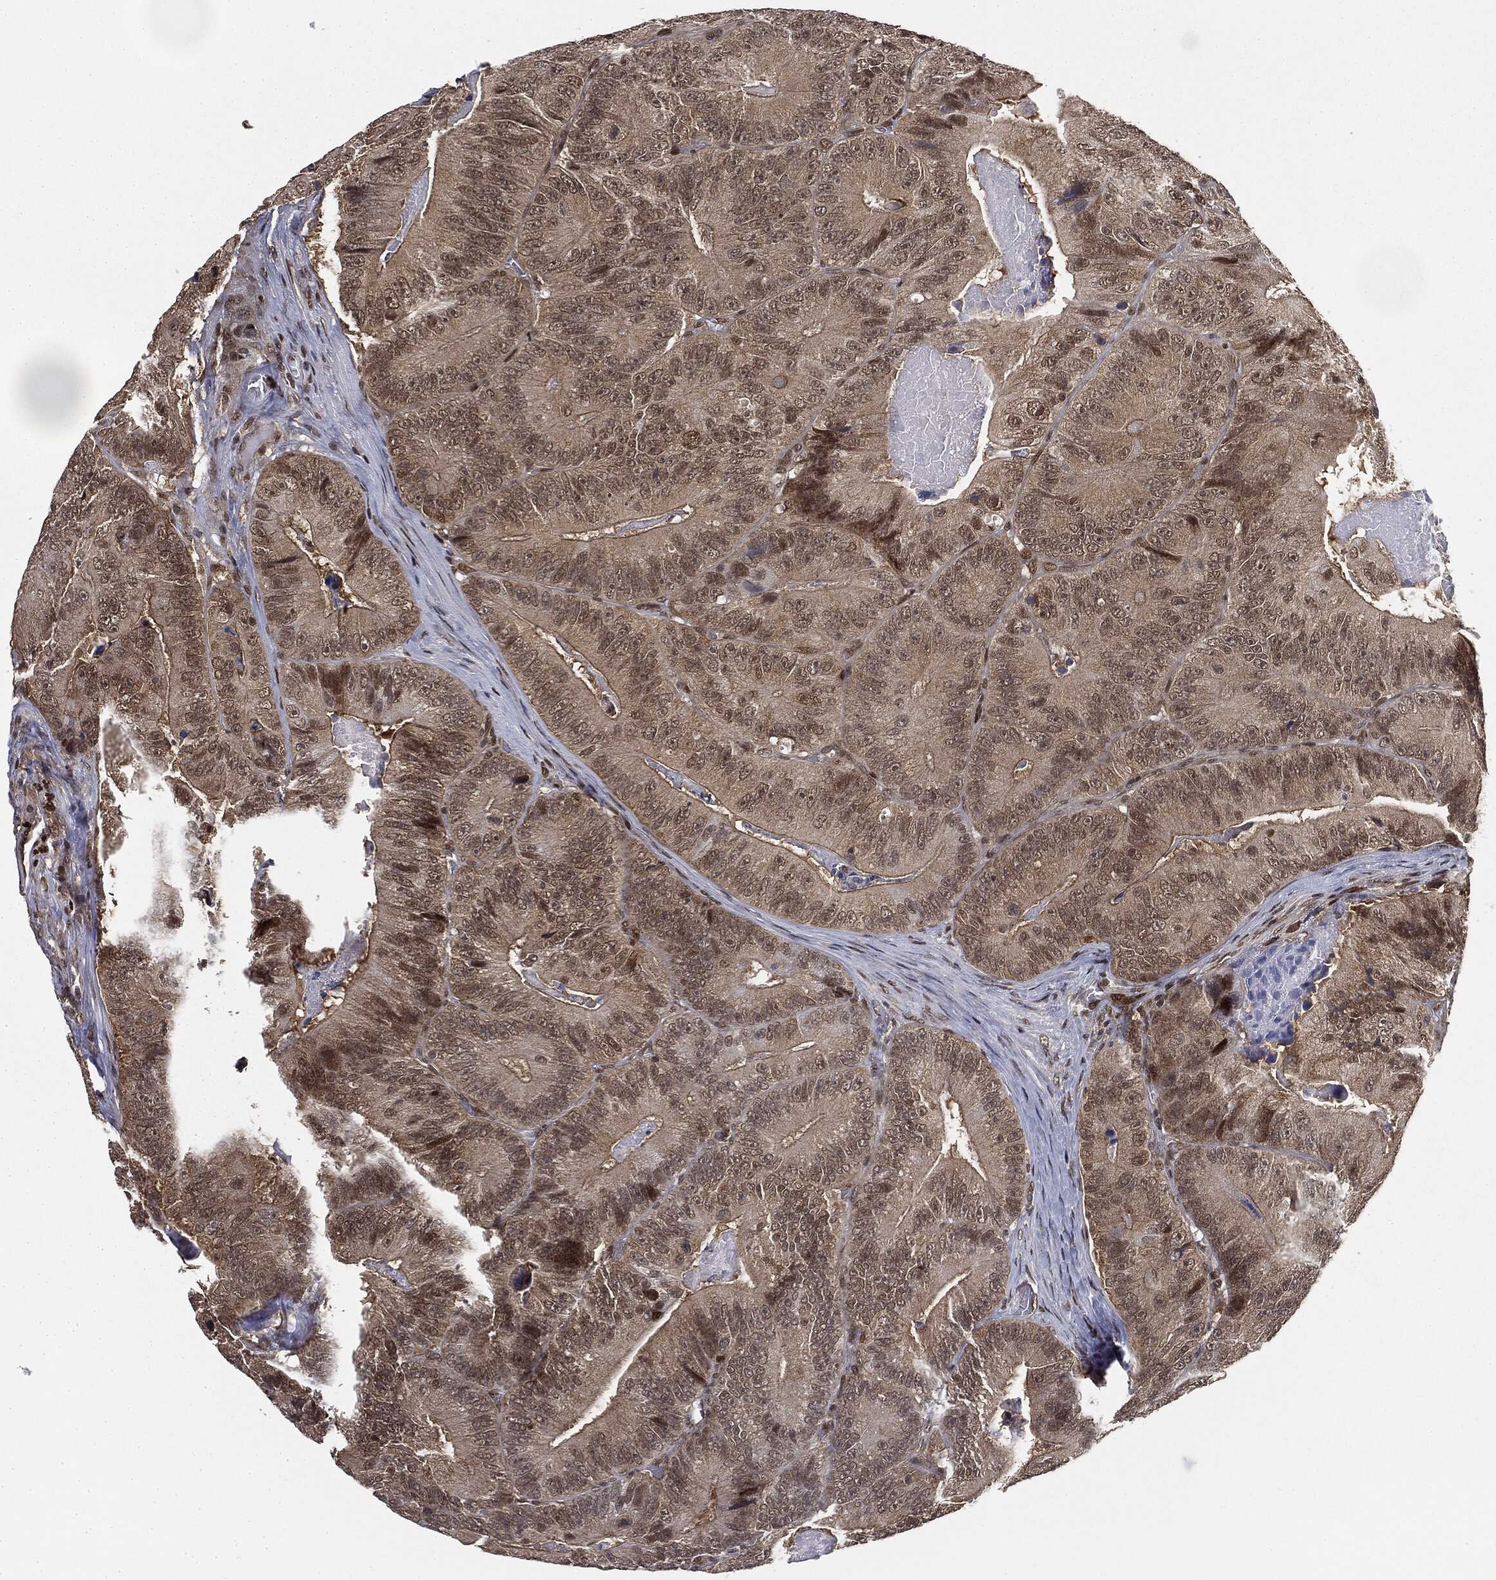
{"staining": {"intensity": "moderate", "quantity": "<25%", "location": "cytoplasmic/membranous,nuclear"}, "tissue": "colorectal cancer", "cell_type": "Tumor cells", "image_type": "cancer", "snomed": [{"axis": "morphology", "description": "Adenocarcinoma, NOS"}, {"axis": "topography", "description": "Colon"}], "caption": "The micrograph reveals immunohistochemical staining of colorectal adenocarcinoma. There is moderate cytoplasmic/membranous and nuclear positivity is appreciated in approximately <25% of tumor cells.", "gene": "TBC1D22A", "patient": {"sex": "female", "age": 86}}